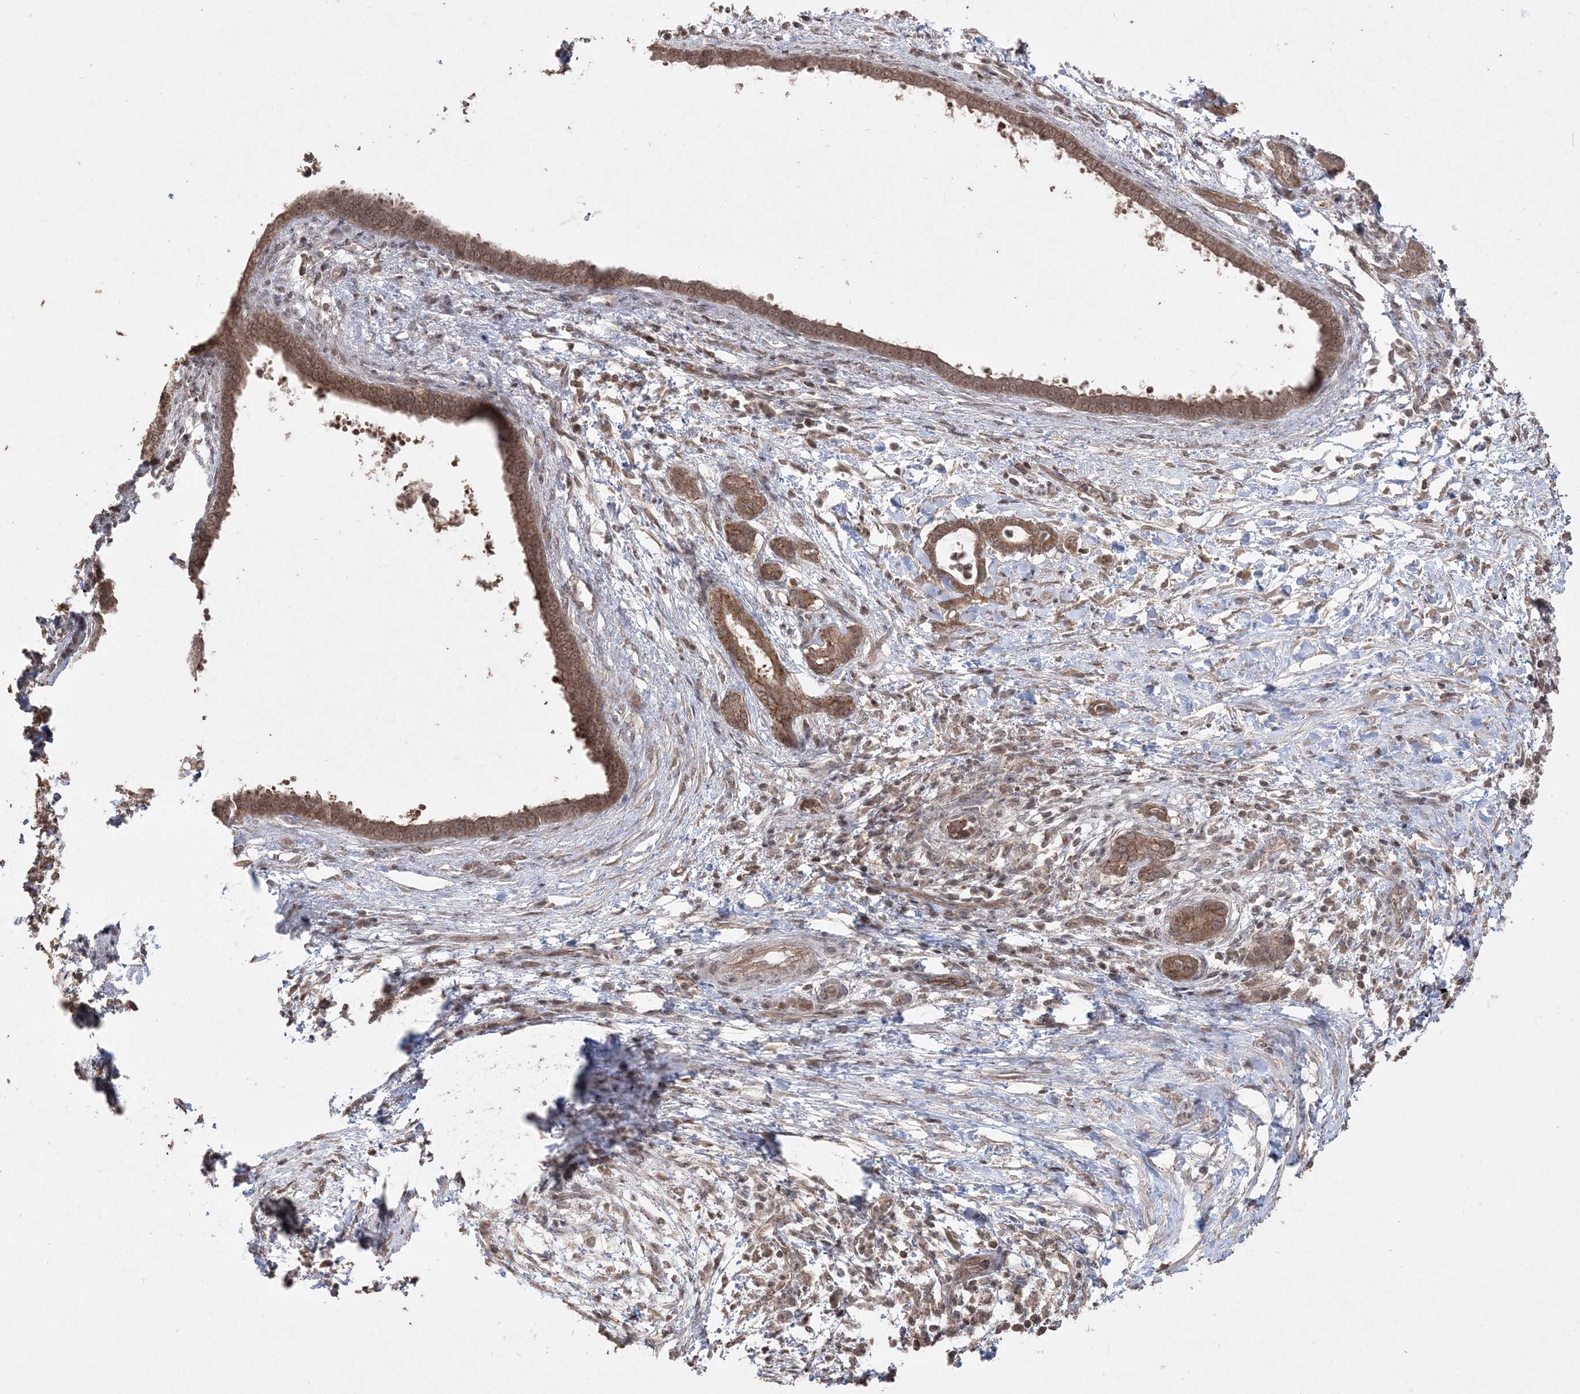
{"staining": {"intensity": "moderate", "quantity": ">75%", "location": "cytoplasmic/membranous,nuclear"}, "tissue": "pancreatic cancer", "cell_type": "Tumor cells", "image_type": "cancer", "snomed": [{"axis": "morphology", "description": "Adenocarcinoma, NOS"}, {"axis": "topography", "description": "Pancreas"}], "caption": "Protein expression analysis of human pancreatic cancer (adenocarcinoma) reveals moderate cytoplasmic/membranous and nuclear positivity in approximately >75% of tumor cells.", "gene": "EHHADH", "patient": {"sex": "female", "age": 55}}